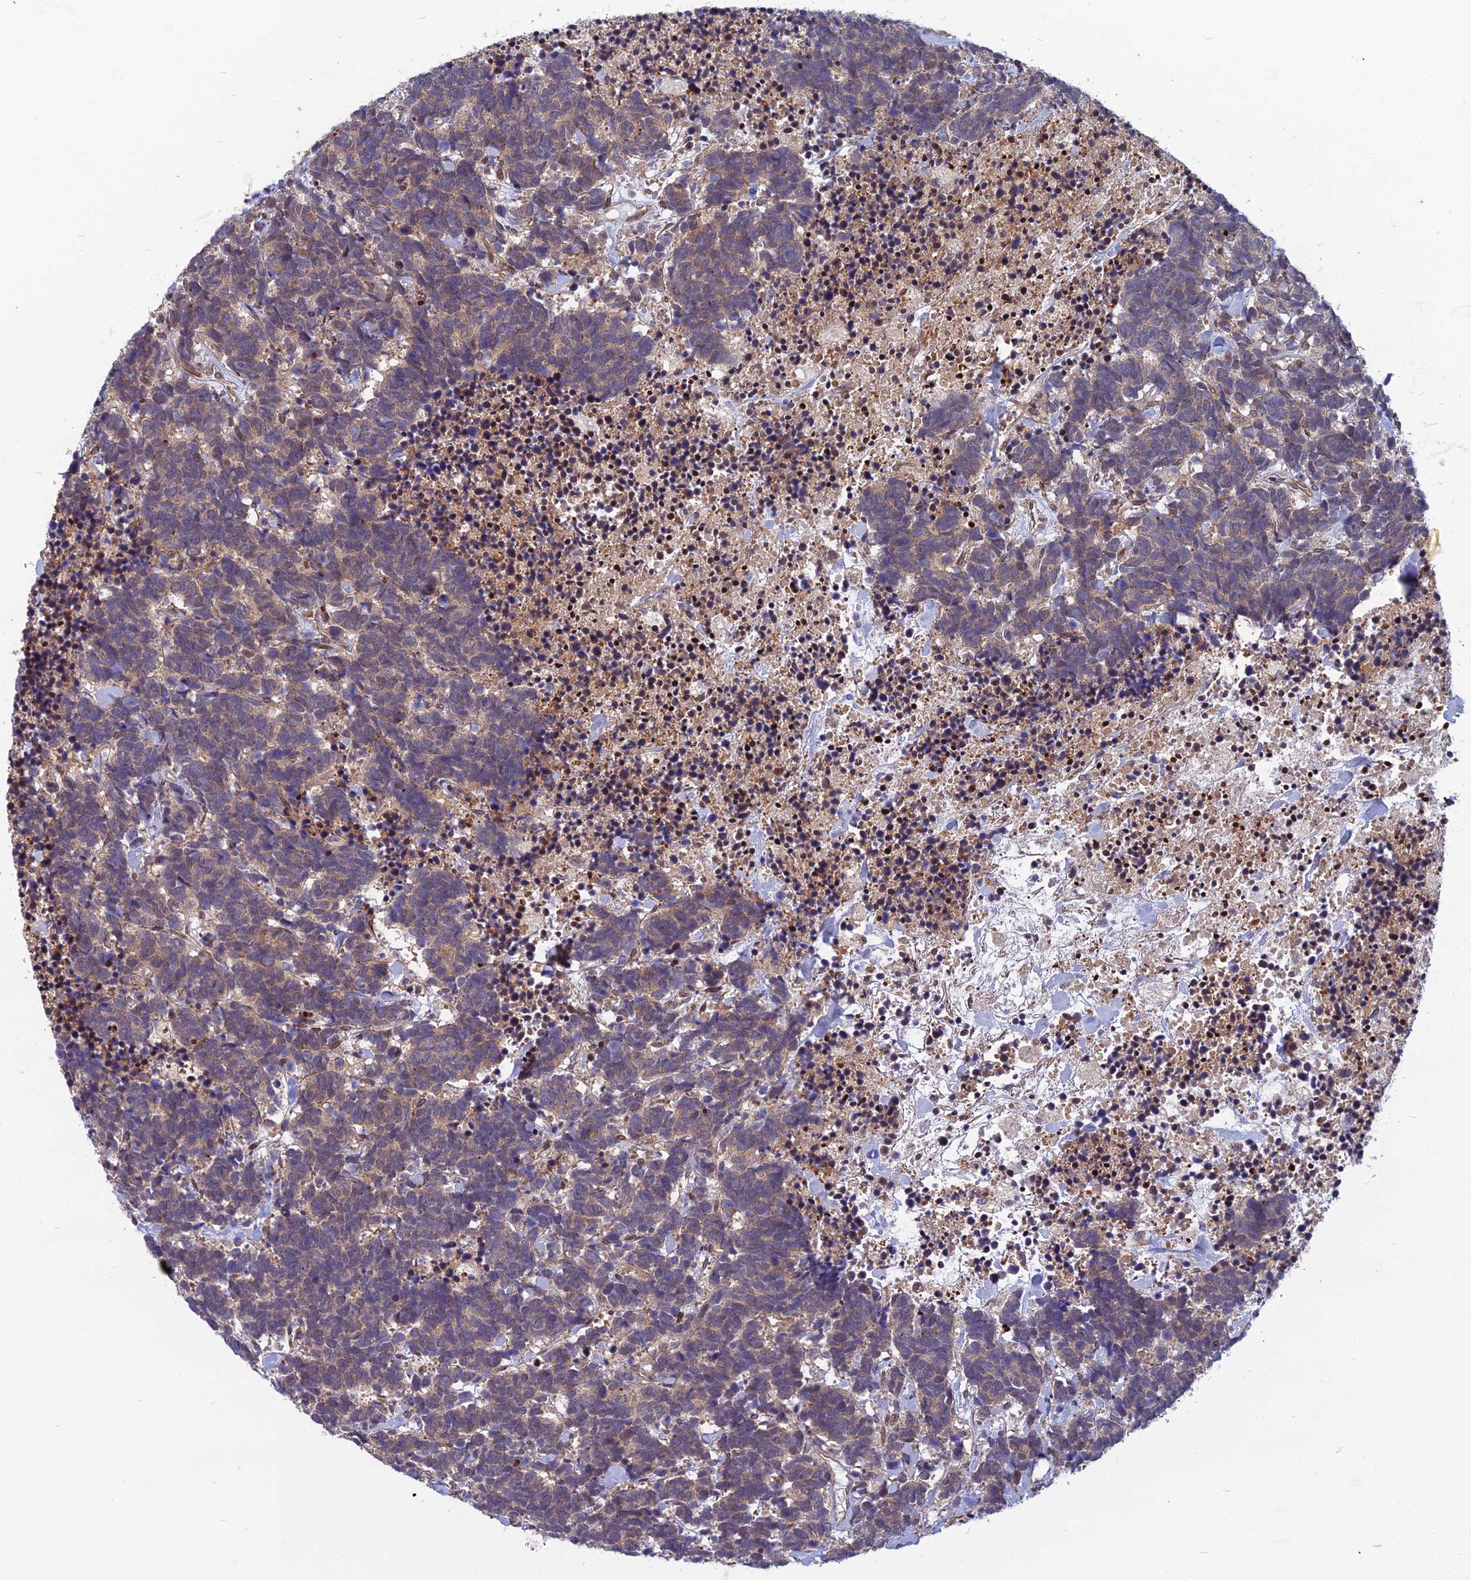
{"staining": {"intensity": "weak", "quantity": "25%-75%", "location": "cytoplasmic/membranous"}, "tissue": "carcinoid", "cell_type": "Tumor cells", "image_type": "cancer", "snomed": [{"axis": "morphology", "description": "Carcinoma, NOS"}, {"axis": "morphology", "description": "Carcinoid, malignant, NOS"}, {"axis": "topography", "description": "Prostate"}], "caption": "Carcinoma tissue displays weak cytoplasmic/membranous expression in approximately 25%-75% of tumor cells, visualized by immunohistochemistry. The staining was performed using DAB (3,3'-diaminobenzidine) to visualize the protein expression in brown, while the nuclei were stained in blue with hematoxylin (Magnification: 20x).", "gene": "COMMD2", "patient": {"sex": "male", "age": 57}}